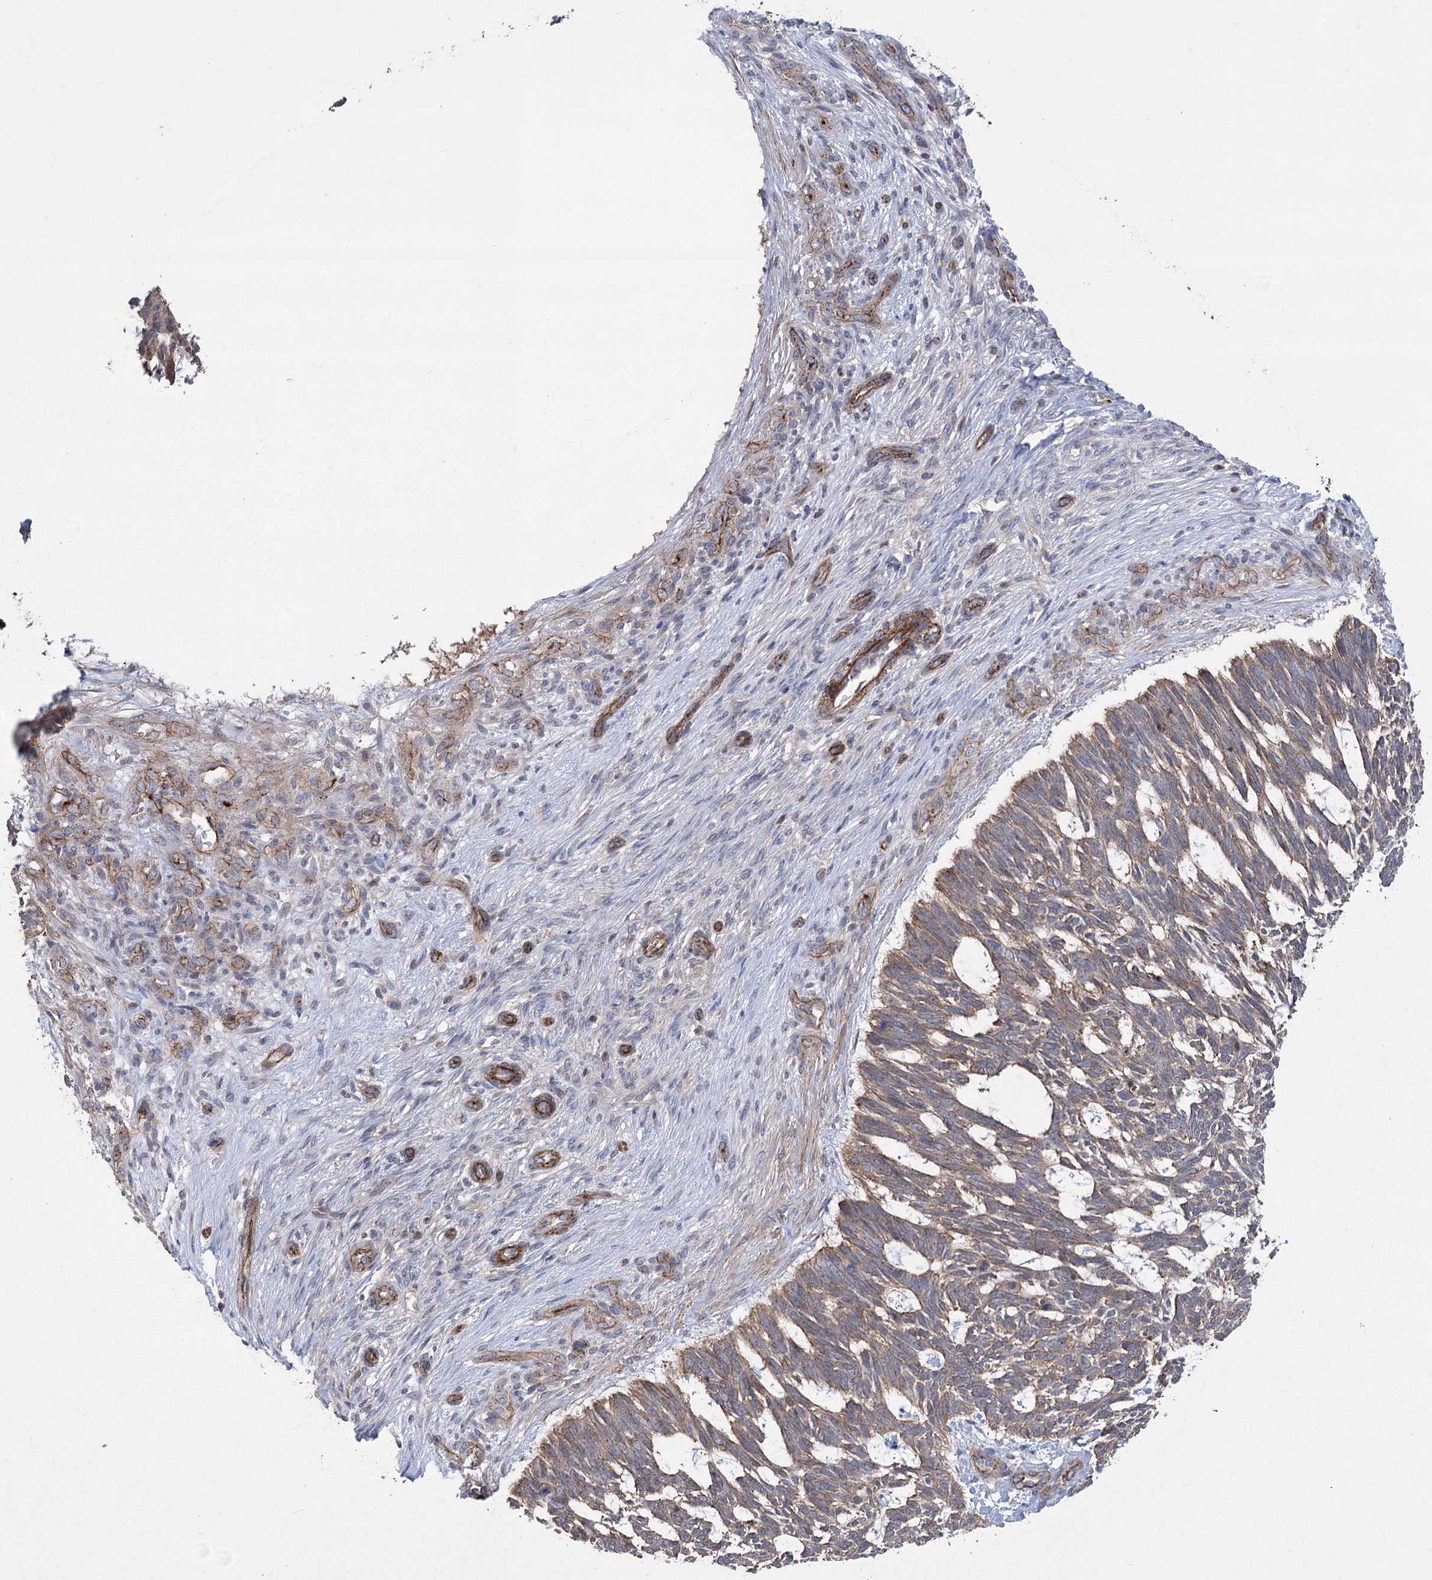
{"staining": {"intensity": "weak", "quantity": ">75%", "location": "cytoplasmic/membranous"}, "tissue": "skin cancer", "cell_type": "Tumor cells", "image_type": "cancer", "snomed": [{"axis": "morphology", "description": "Basal cell carcinoma"}, {"axis": "topography", "description": "Skin"}], "caption": "Weak cytoplasmic/membranous protein positivity is appreciated in approximately >75% of tumor cells in skin cancer.", "gene": "TRIM71", "patient": {"sex": "male", "age": 88}}